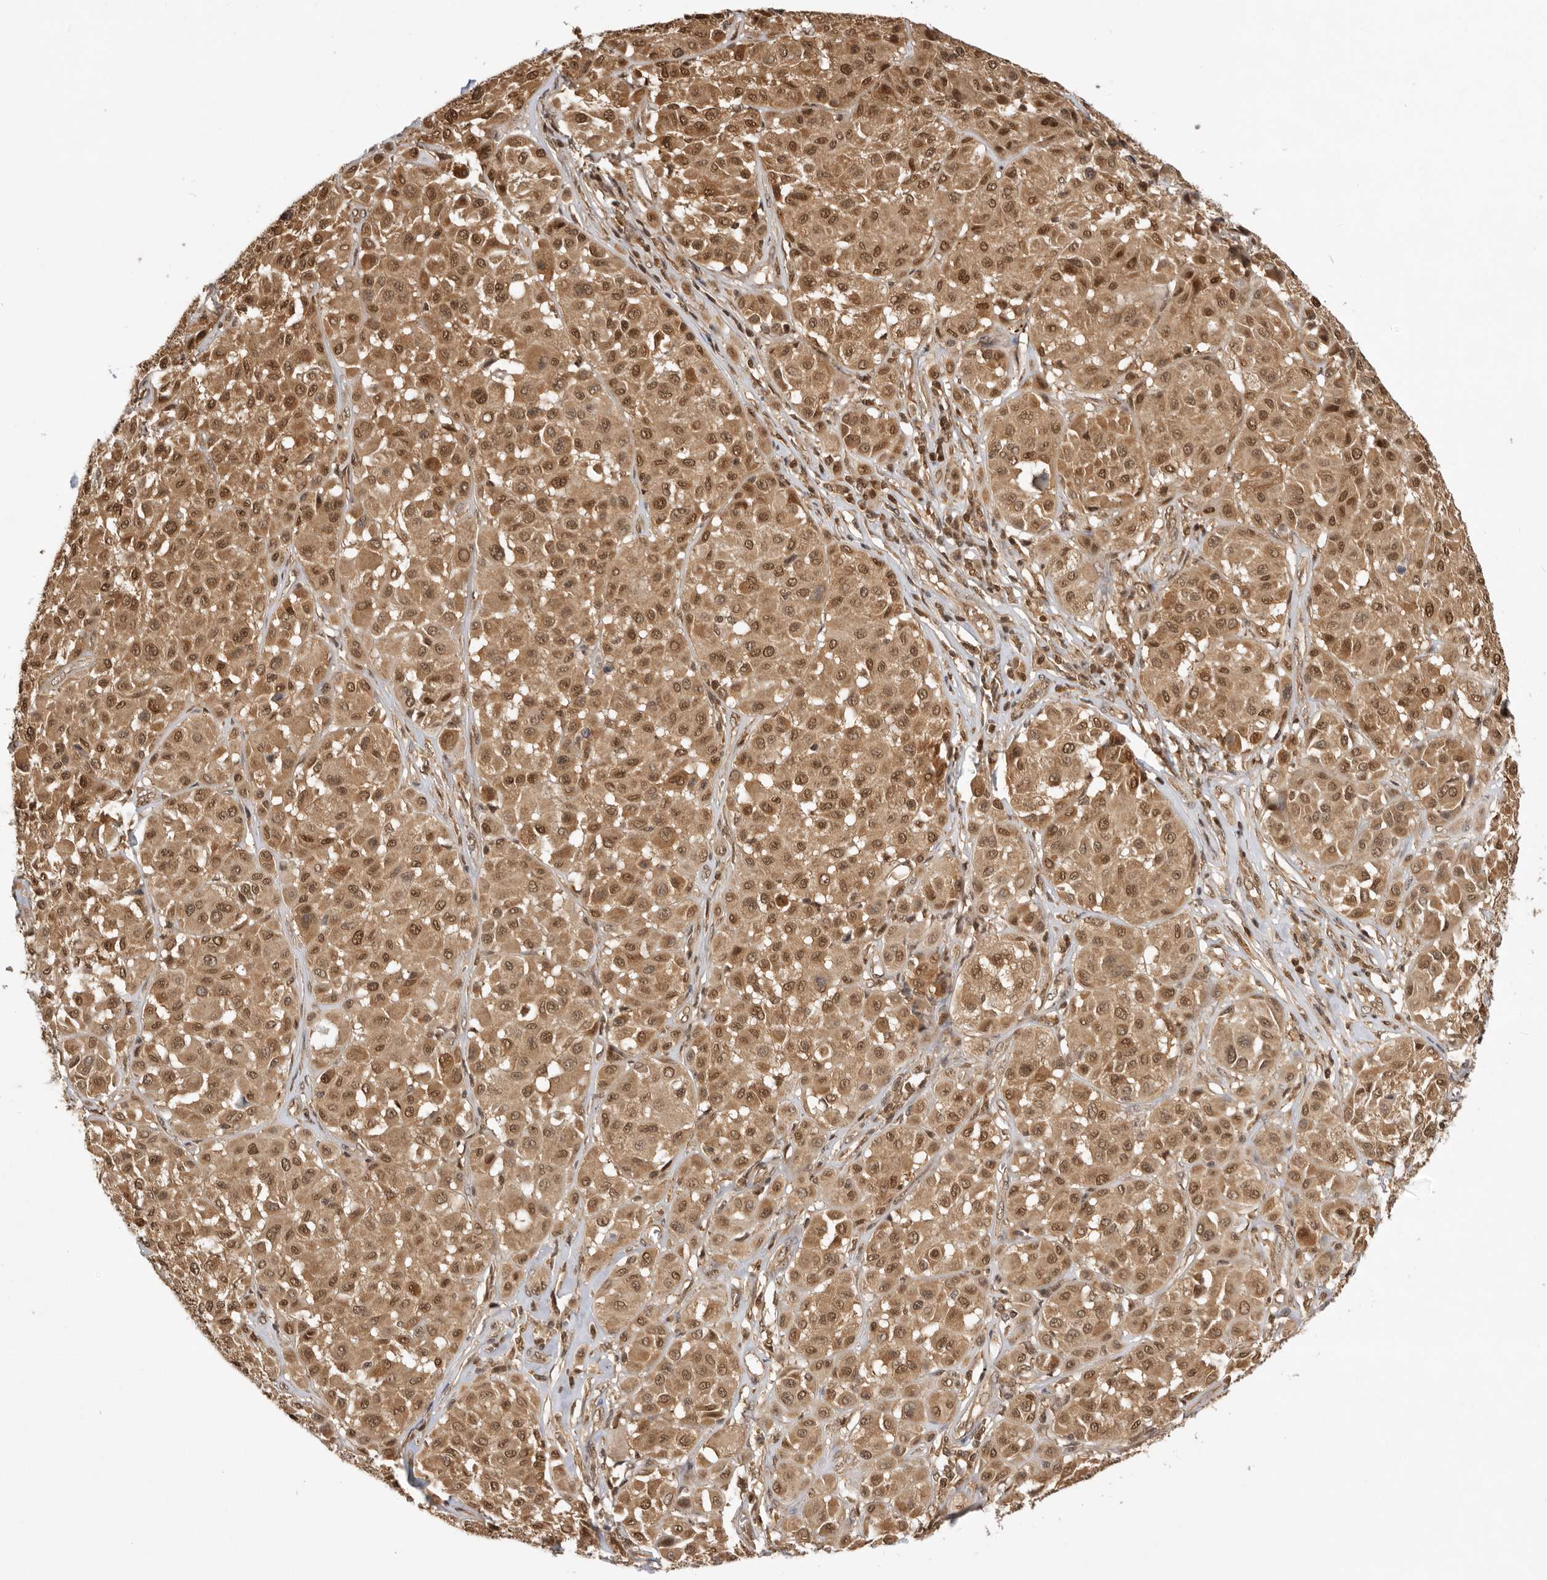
{"staining": {"intensity": "moderate", "quantity": ">75%", "location": "cytoplasmic/membranous,nuclear"}, "tissue": "melanoma", "cell_type": "Tumor cells", "image_type": "cancer", "snomed": [{"axis": "morphology", "description": "Malignant melanoma, Metastatic site"}, {"axis": "topography", "description": "Soft tissue"}], "caption": "Human melanoma stained for a protein (brown) displays moderate cytoplasmic/membranous and nuclear positive staining in about >75% of tumor cells.", "gene": "ADPRS", "patient": {"sex": "male", "age": 41}}